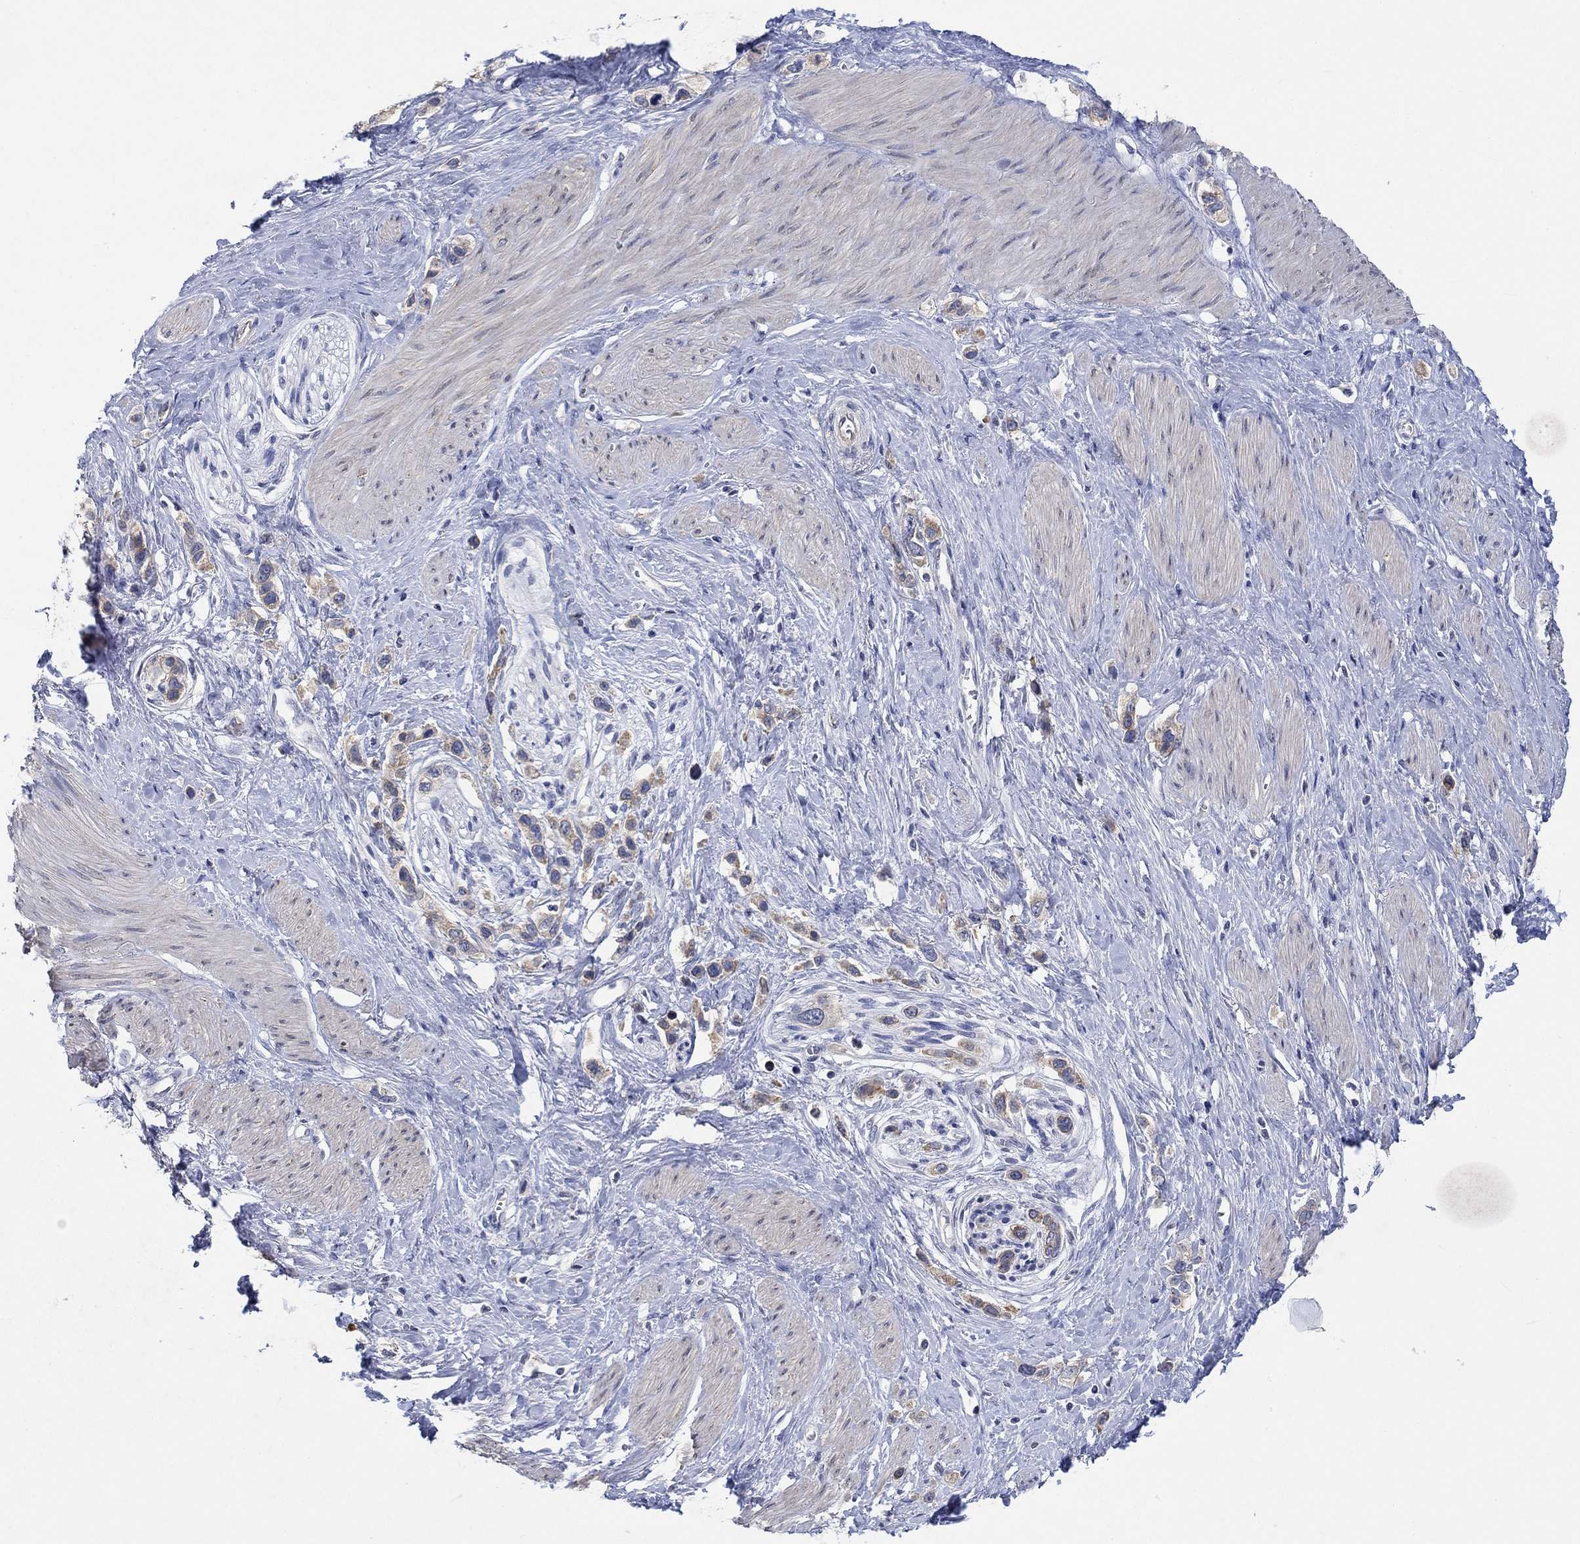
{"staining": {"intensity": "moderate", "quantity": "25%-75%", "location": "cytoplasmic/membranous"}, "tissue": "stomach cancer", "cell_type": "Tumor cells", "image_type": "cancer", "snomed": [{"axis": "morphology", "description": "Normal tissue, NOS"}, {"axis": "morphology", "description": "Adenocarcinoma, NOS"}, {"axis": "morphology", "description": "Adenocarcinoma, High grade"}, {"axis": "topography", "description": "Stomach, upper"}, {"axis": "topography", "description": "Stomach"}], "caption": "A brown stain labels moderate cytoplasmic/membranous staining of a protein in adenocarcinoma (stomach) tumor cells.", "gene": "AGRP", "patient": {"sex": "female", "age": 65}}